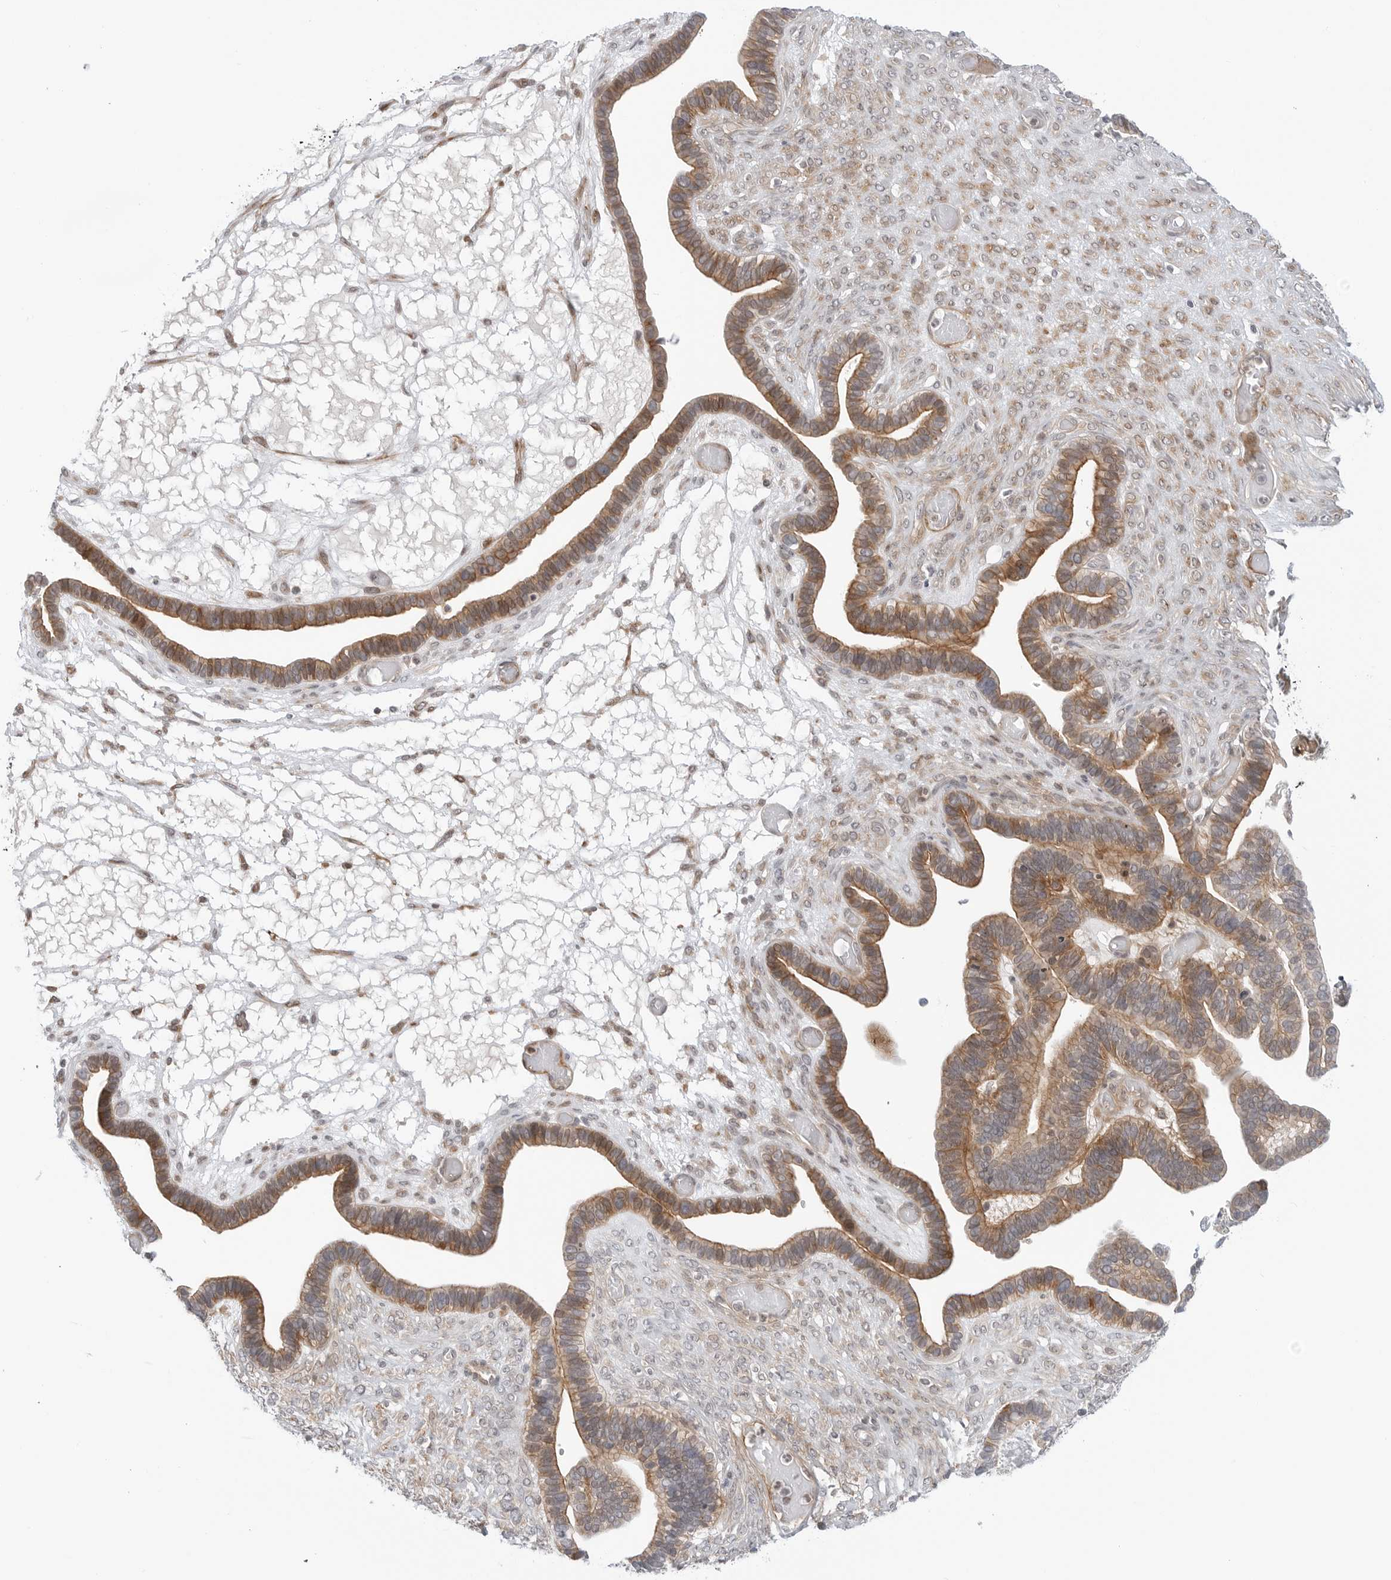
{"staining": {"intensity": "moderate", "quantity": ">75%", "location": "cytoplasmic/membranous"}, "tissue": "ovarian cancer", "cell_type": "Tumor cells", "image_type": "cancer", "snomed": [{"axis": "morphology", "description": "Cystadenocarcinoma, serous, NOS"}, {"axis": "topography", "description": "Ovary"}], "caption": "Immunohistochemistry staining of serous cystadenocarcinoma (ovarian), which displays medium levels of moderate cytoplasmic/membranous positivity in approximately >75% of tumor cells indicating moderate cytoplasmic/membranous protein staining. The staining was performed using DAB (3,3'-diaminobenzidine) (brown) for protein detection and nuclei were counterstained in hematoxylin (blue).", "gene": "STXBP3", "patient": {"sex": "female", "age": 56}}